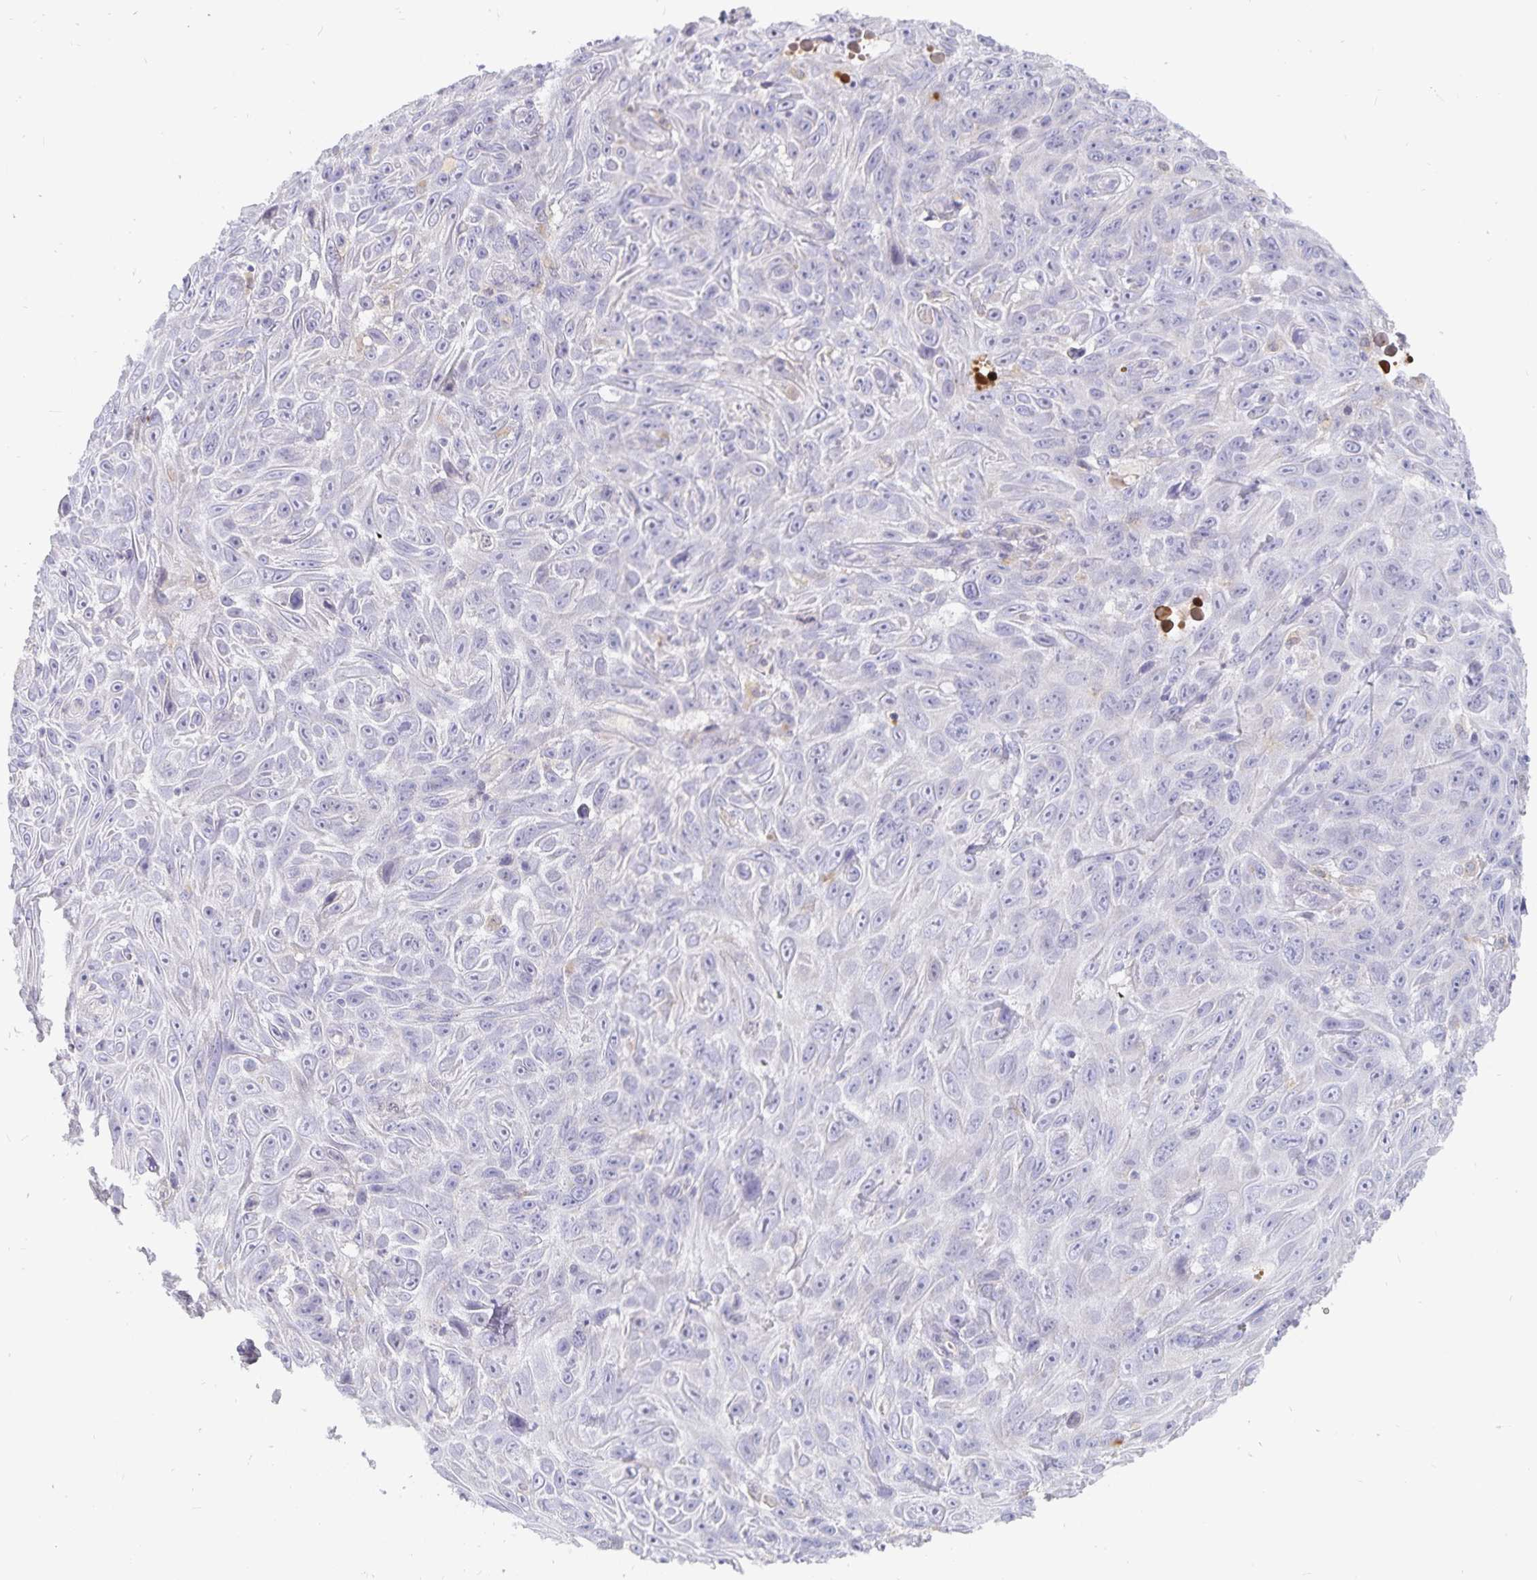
{"staining": {"intensity": "negative", "quantity": "none", "location": "none"}, "tissue": "skin cancer", "cell_type": "Tumor cells", "image_type": "cancer", "snomed": [{"axis": "morphology", "description": "Squamous cell carcinoma, NOS"}, {"axis": "topography", "description": "Skin"}], "caption": "Squamous cell carcinoma (skin) stained for a protein using IHC exhibits no expression tumor cells.", "gene": "PKHD1", "patient": {"sex": "male", "age": 82}}